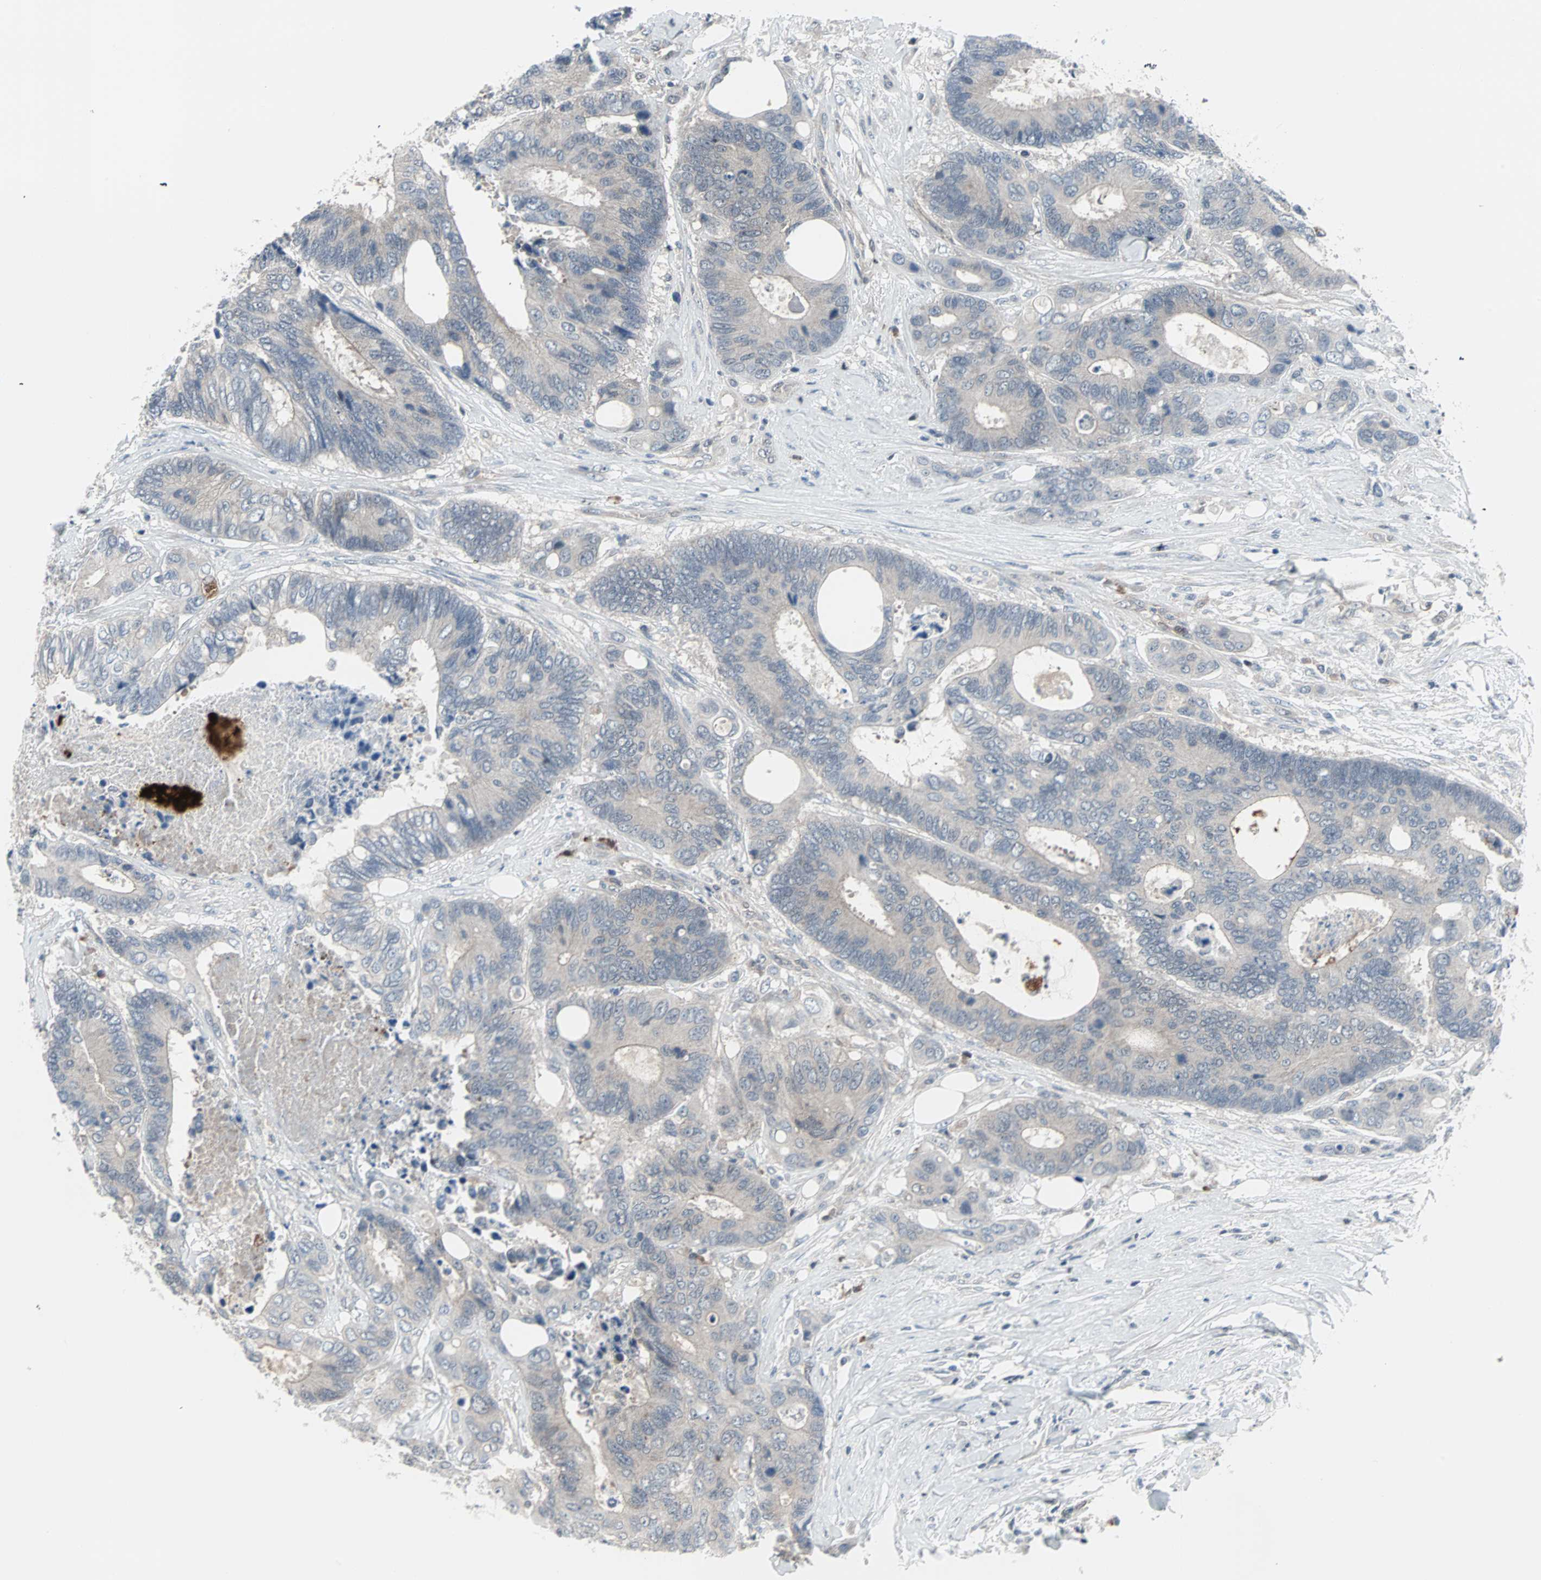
{"staining": {"intensity": "negative", "quantity": "none", "location": "none"}, "tissue": "colorectal cancer", "cell_type": "Tumor cells", "image_type": "cancer", "snomed": [{"axis": "morphology", "description": "Adenocarcinoma, NOS"}, {"axis": "topography", "description": "Rectum"}], "caption": "Tumor cells are negative for protein expression in human adenocarcinoma (colorectal).", "gene": "CASP3", "patient": {"sex": "male", "age": 55}}